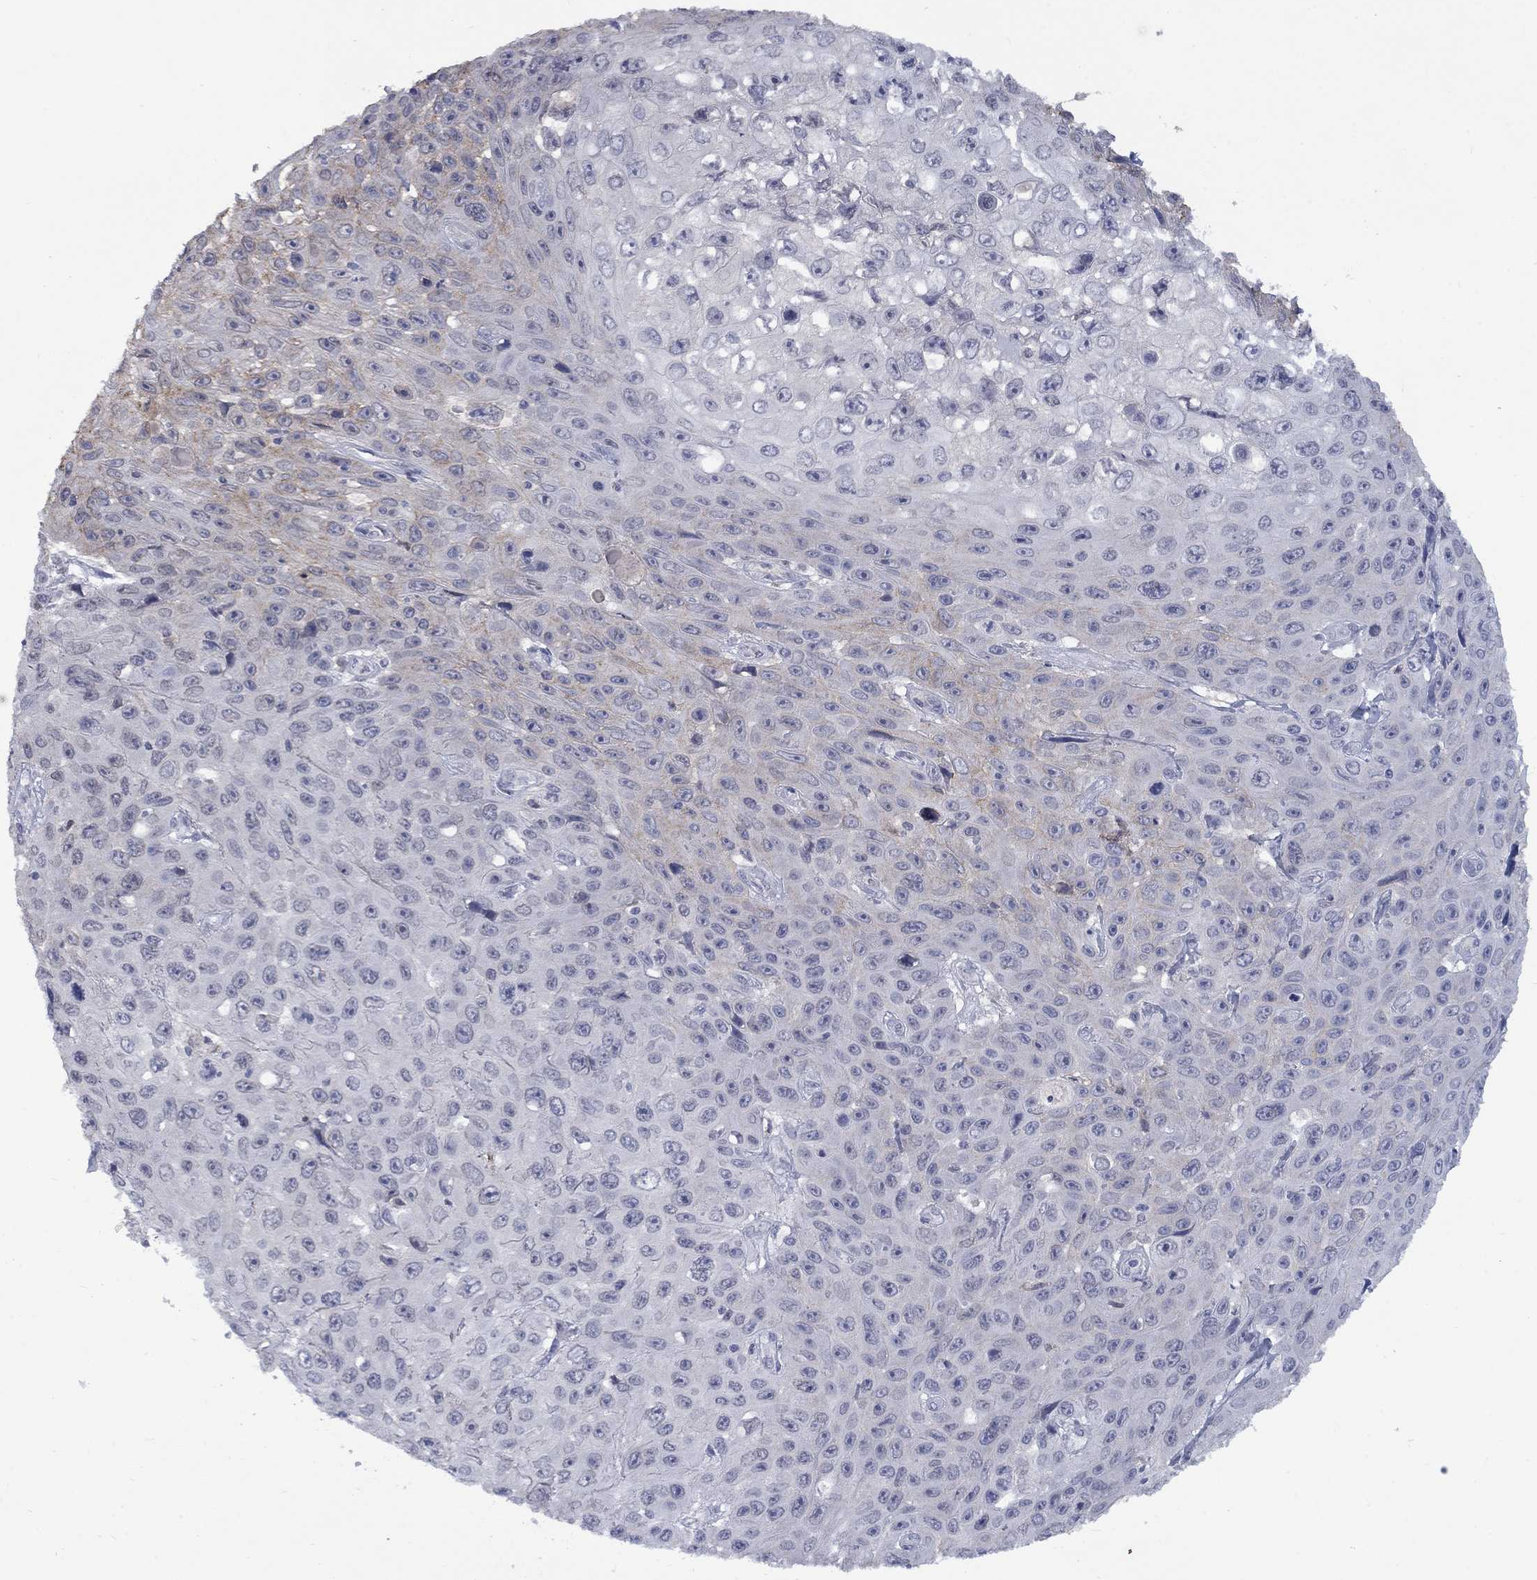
{"staining": {"intensity": "weak", "quantity": "25%-75%", "location": "cytoplasmic/membranous"}, "tissue": "skin cancer", "cell_type": "Tumor cells", "image_type": "cancer", "snomed": [{"axis": "morphology", "description": "Squamous cell carcinoma, NOS"}, {"axis": "topography", "description": "Skin"}], "caption": "Skin cancer stained with IHC reveals weak cytoplasmic/membranous expression in approximately 25%-75% of tumor cells.", "gene": "NSMF", "patient": {"sex": "male", "age": 82}}